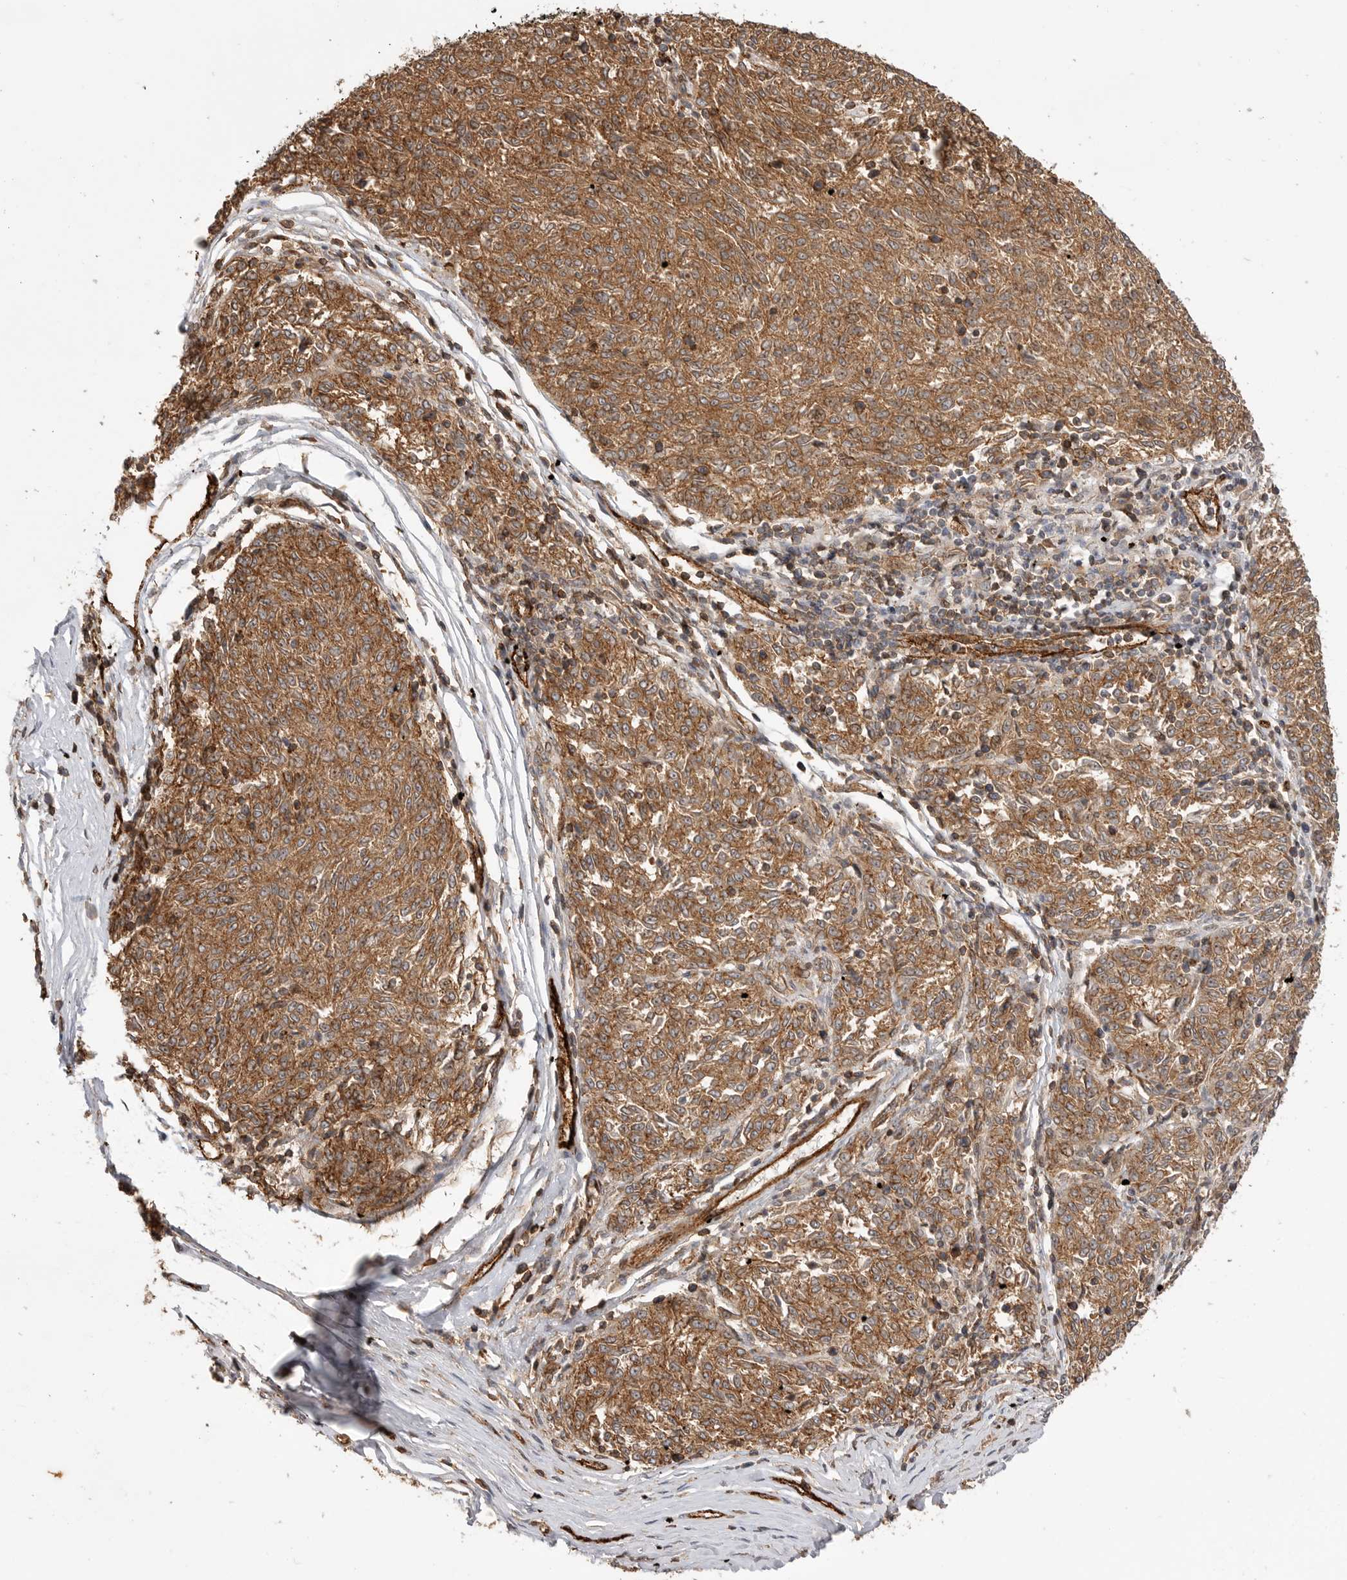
{"staining": {"intensity": "moderate", "quantity": ">75%", "location": "cytoplasmic/membranous"}, "tissue": "melanoma", "cell_type": "Tumor cells", "image_type": "cancer", "snomed": [{"axis": "morphology", "description": "Malignant melanoma, NOS"}, {"axis": "topography", "description": "Skin"}], "caption": "Brown immunohistochemical staining in human malignant melanoma shows moderate cytoplasmic/membranous positivity in approximately >75% of tumor cells.", "gene": "GPATCH2", "patient": {"sex": "female", "age": 72}}